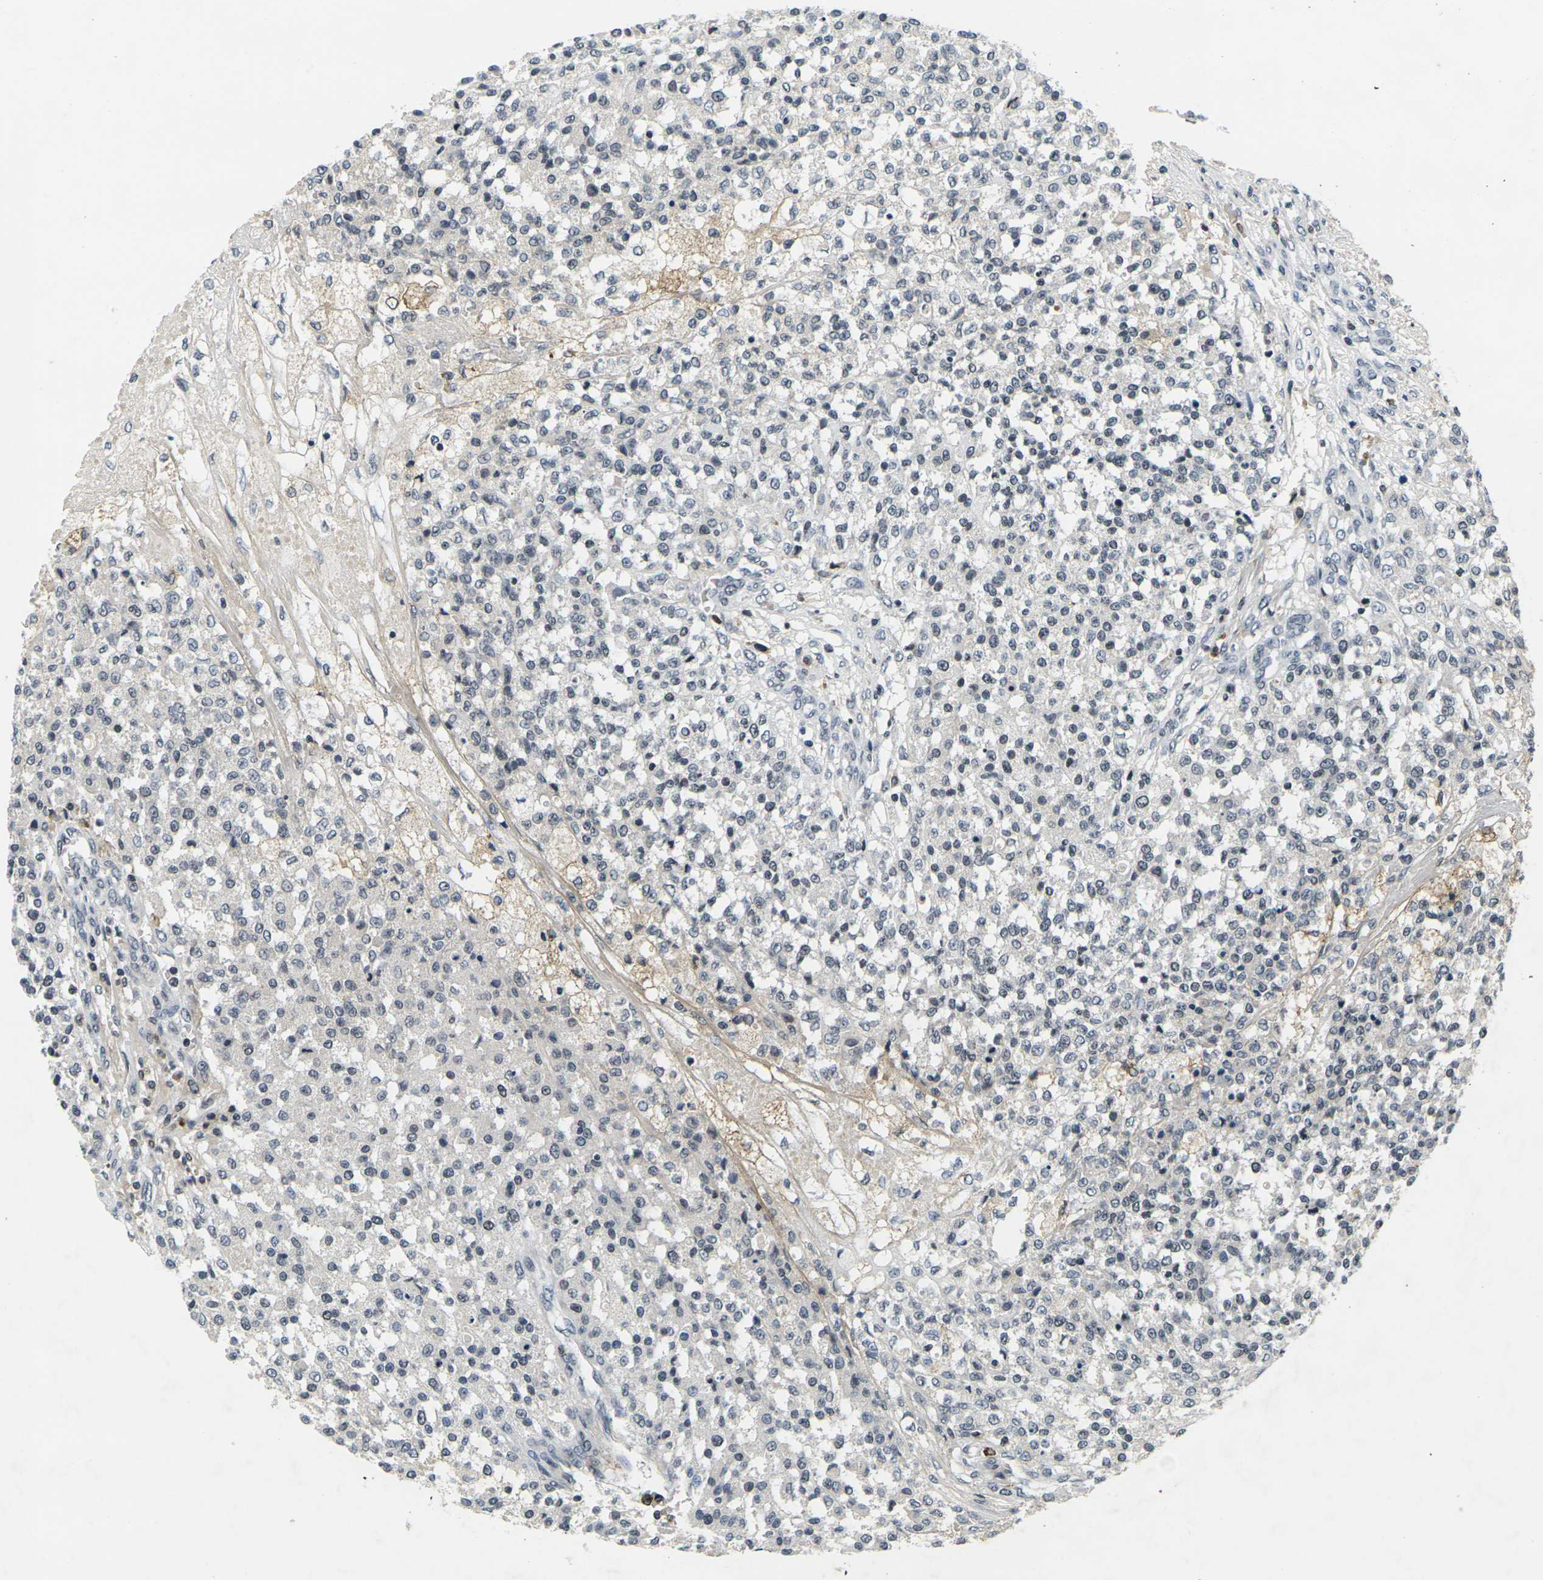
{"staining": {"intensity": "negative", "quantity": "none", "location": "none"}, "tissue": "testis cancer", "cell_type": "Tumor cells", "image_type": "cancer", "snomed": [{"axis": "morphology", "description": "Seminoma, NOS"}, {"axis": "topography", "description": "Testis"}], "caption": "Micrograph shows no protein expression in tumor cells of testis cancer (seminoma) tissue.", "gene": "C1QC", "patient": {"sex": "male", "age": 59}}